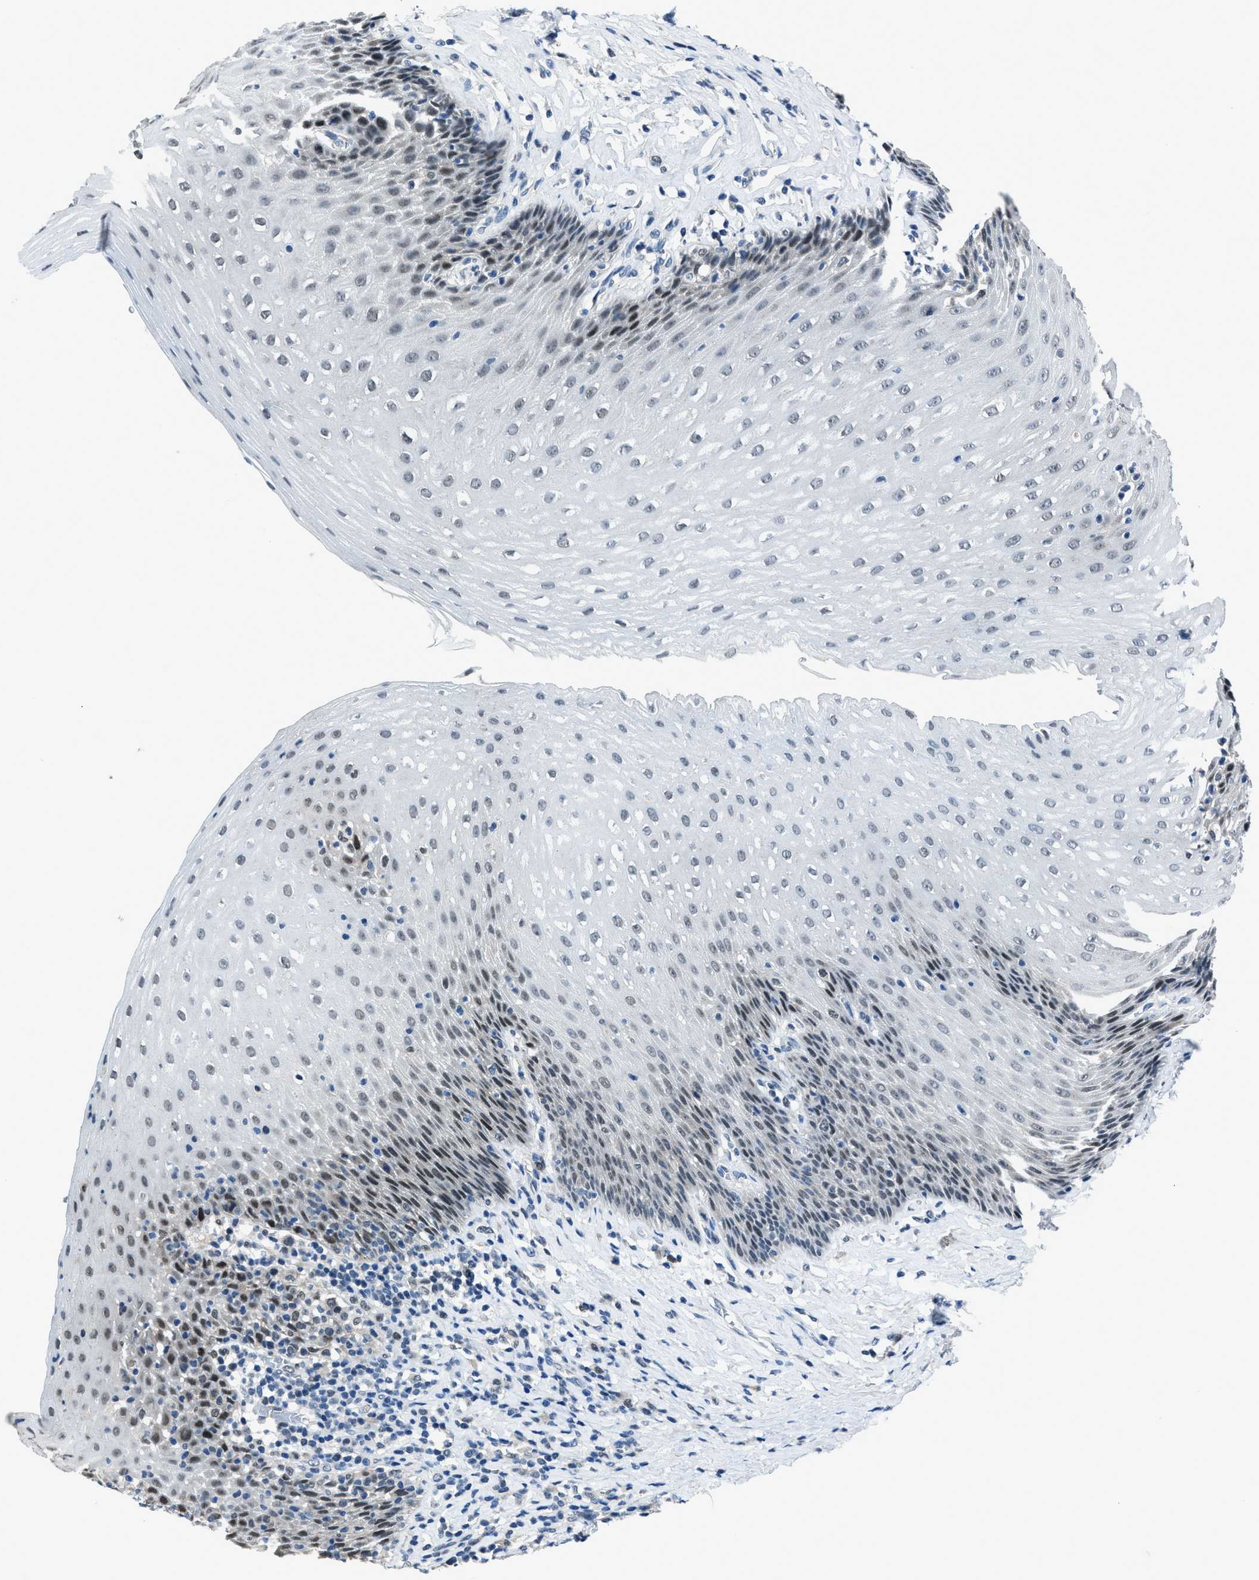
{"staining": {"intensity": "moderate", "quantity": "25%-75%", "location": "nuclear"}, "tissue": "esophagus", "cell_type": "Squamous epithelial cells", "image_type": "normal", "snomed": [{"axis": "morphology", "description": "Normal tissue, NOS"}, {"axis": "topography", "description": "Esophagus"}], "caption": "An immunohistochemistry (IHC) image of unremarkable tissue is shown. Protein staining in brown labels moderate nuclear positivity in esophagus within squamous epithelial cells.", "gene": "DUSP19", "patient": {"sex": "female", "age": 61}}